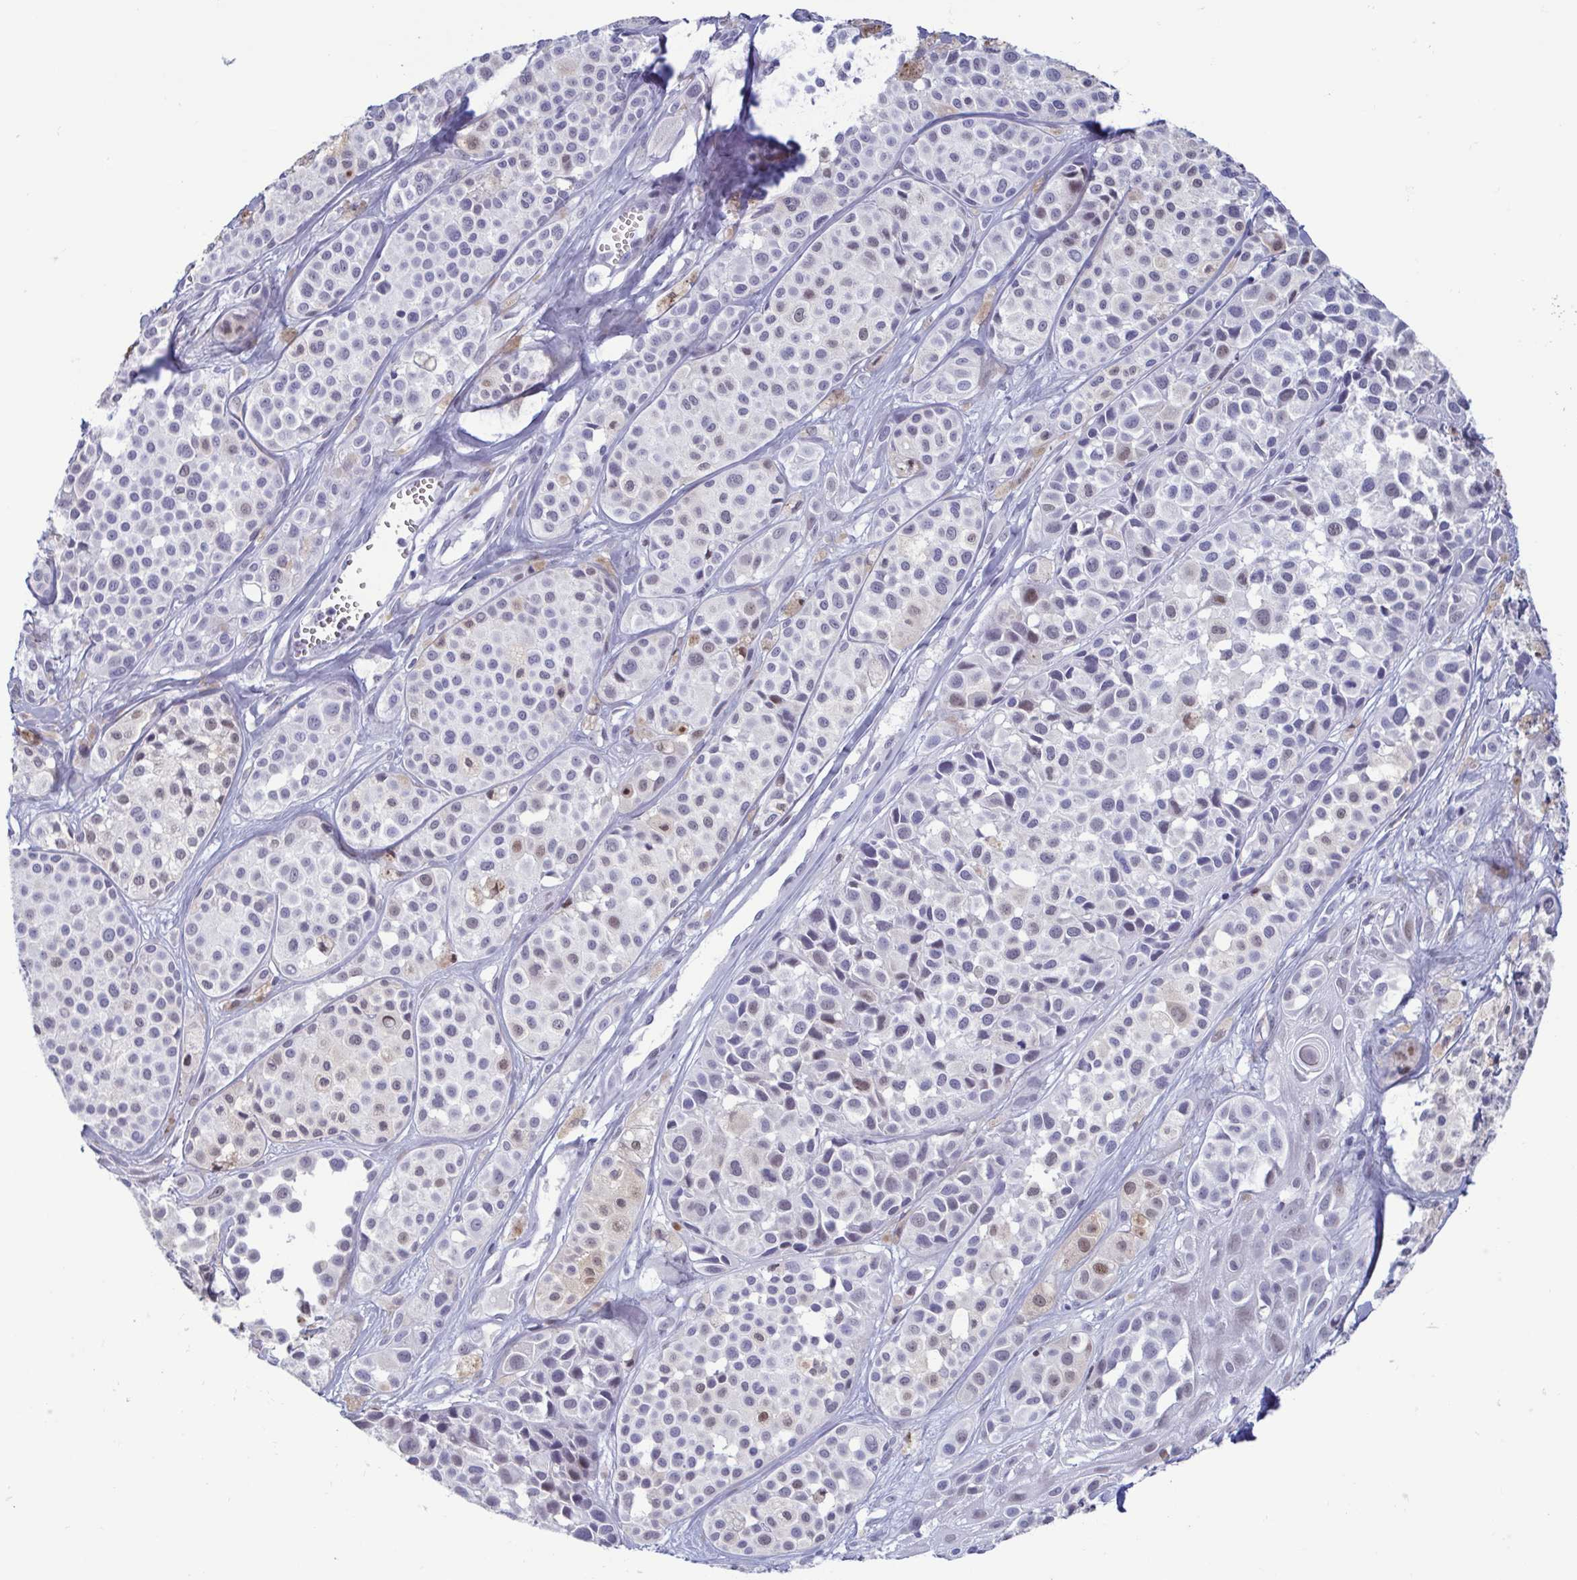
{"staining": {"intensity": "weak", "quantity": "<25%", "location": "nuclear"}, "tissue": "melanoma", "cell_type": "Tumor cells", "image_type": "cancer", "snomed": [{"axis": "morphology", "description": "Malignant melanoma, NOS"}, {"axis": "topography", "description": "Skin"}], "caption": "This is an immunohistochemistry histopathology image of melanoma. There is no staining in tumor cells.", "gene": "PERM1", "patient": {"sex": "male", "age": 77}}